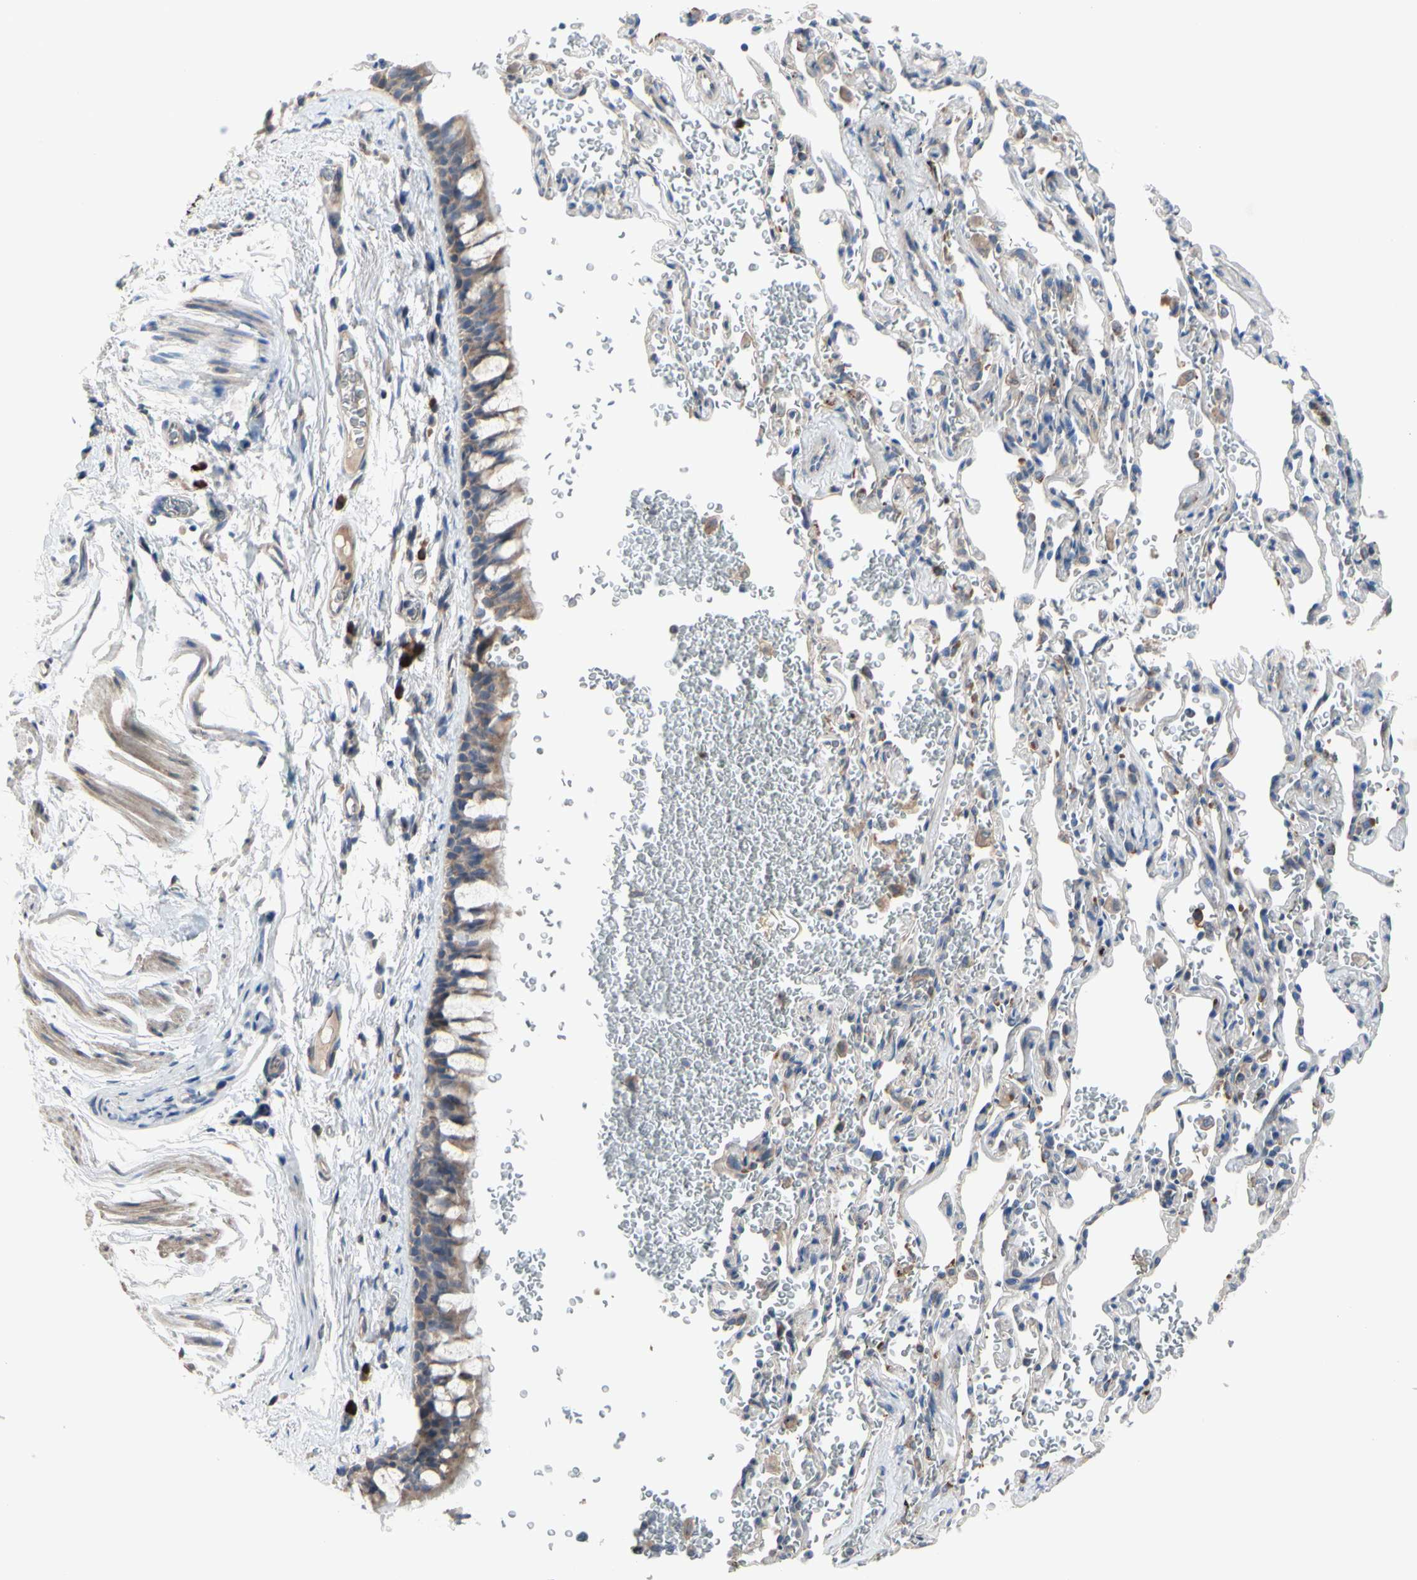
{"staining": {"intensity": "moderate", "quantity": ">75%", "location": "cytoplasmic/membranous"}, "tissue": "bronchus", "cell_type": "Respiratory epithelial cells", "image_type": "normal", "snomed": [{"axis": "morphology", "description": "Normal tissue, NOS"}, {"axis": "morphology", "description": "Malignant melanoma, Metastatic site"}, {"axis": "topography", "description": "Bronchus"}, {"axis": "topography", "description": "Lung"}], "caption": "IHC histopathology image of benign bronchus: human bronchus stained using immunohistochemistry (IHC) shows medium levels of moderate protein expression localized specifically in the cytoplasmic/membranous of respiratory epithelial cells, appearing as a cytoplasmic/membranous brown color.", "gene": "TTC14", "patient": {"sex": "male", "age": 64}}